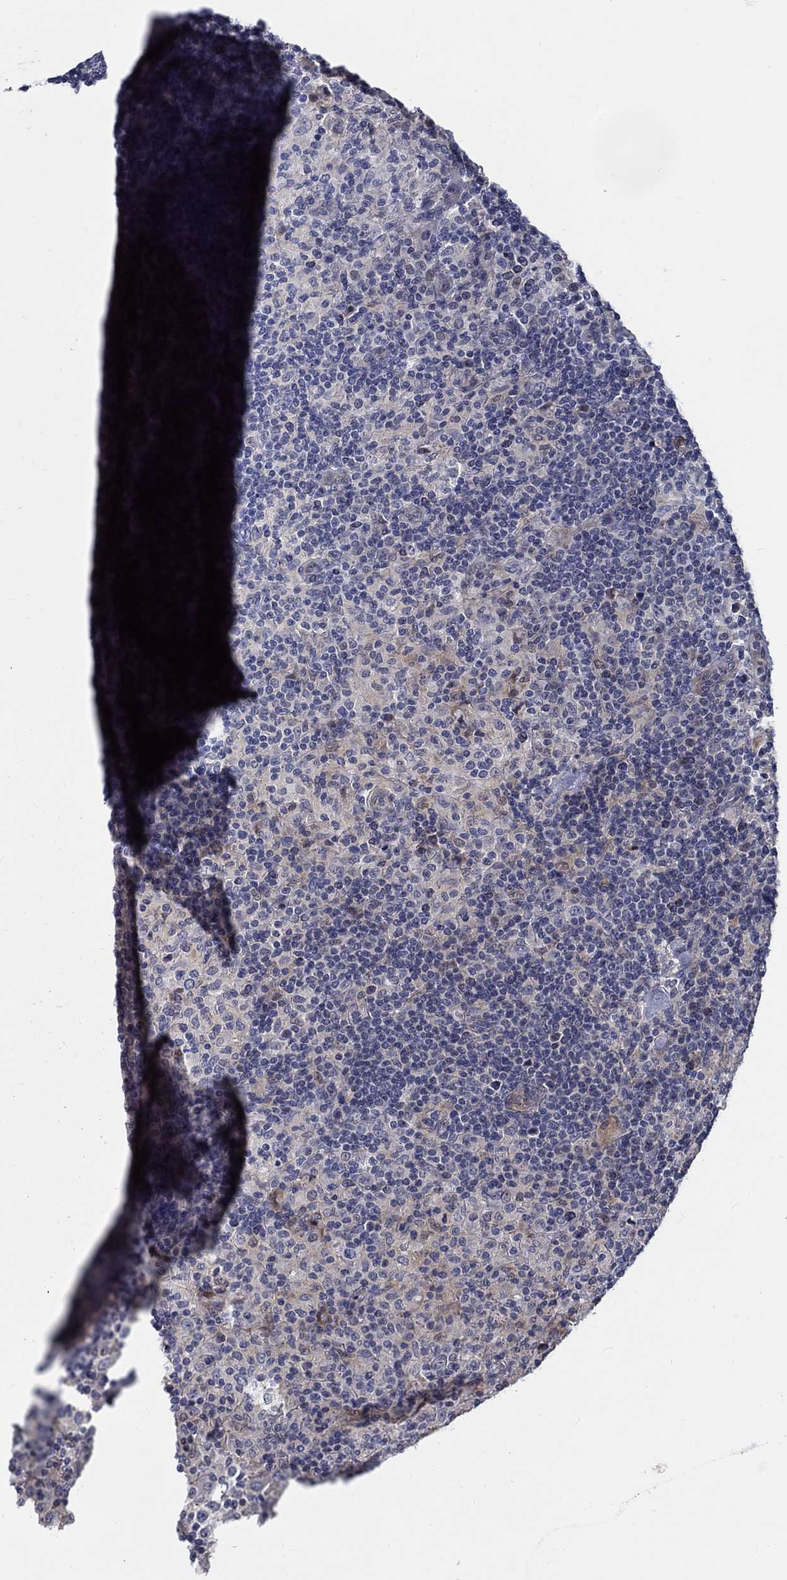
{"staining": {"intensity": "negative", "quantity": "none", "location": "none"}, "tissue": "lymphoma", "cell_type": "Tumor cells", "image_type": "cancer", "snomed": [{"axis": "morphology", "description": "Hodgkin's disease, NOS"}, {"axis": "topography", "description": "Lymph node"}], "caption": "DAB immunohistochemical staining of lymphoma displays no significant staining in tumor cells.", "gene": "MYBPC1", "patient": {"sex": "male", "age": 70}}